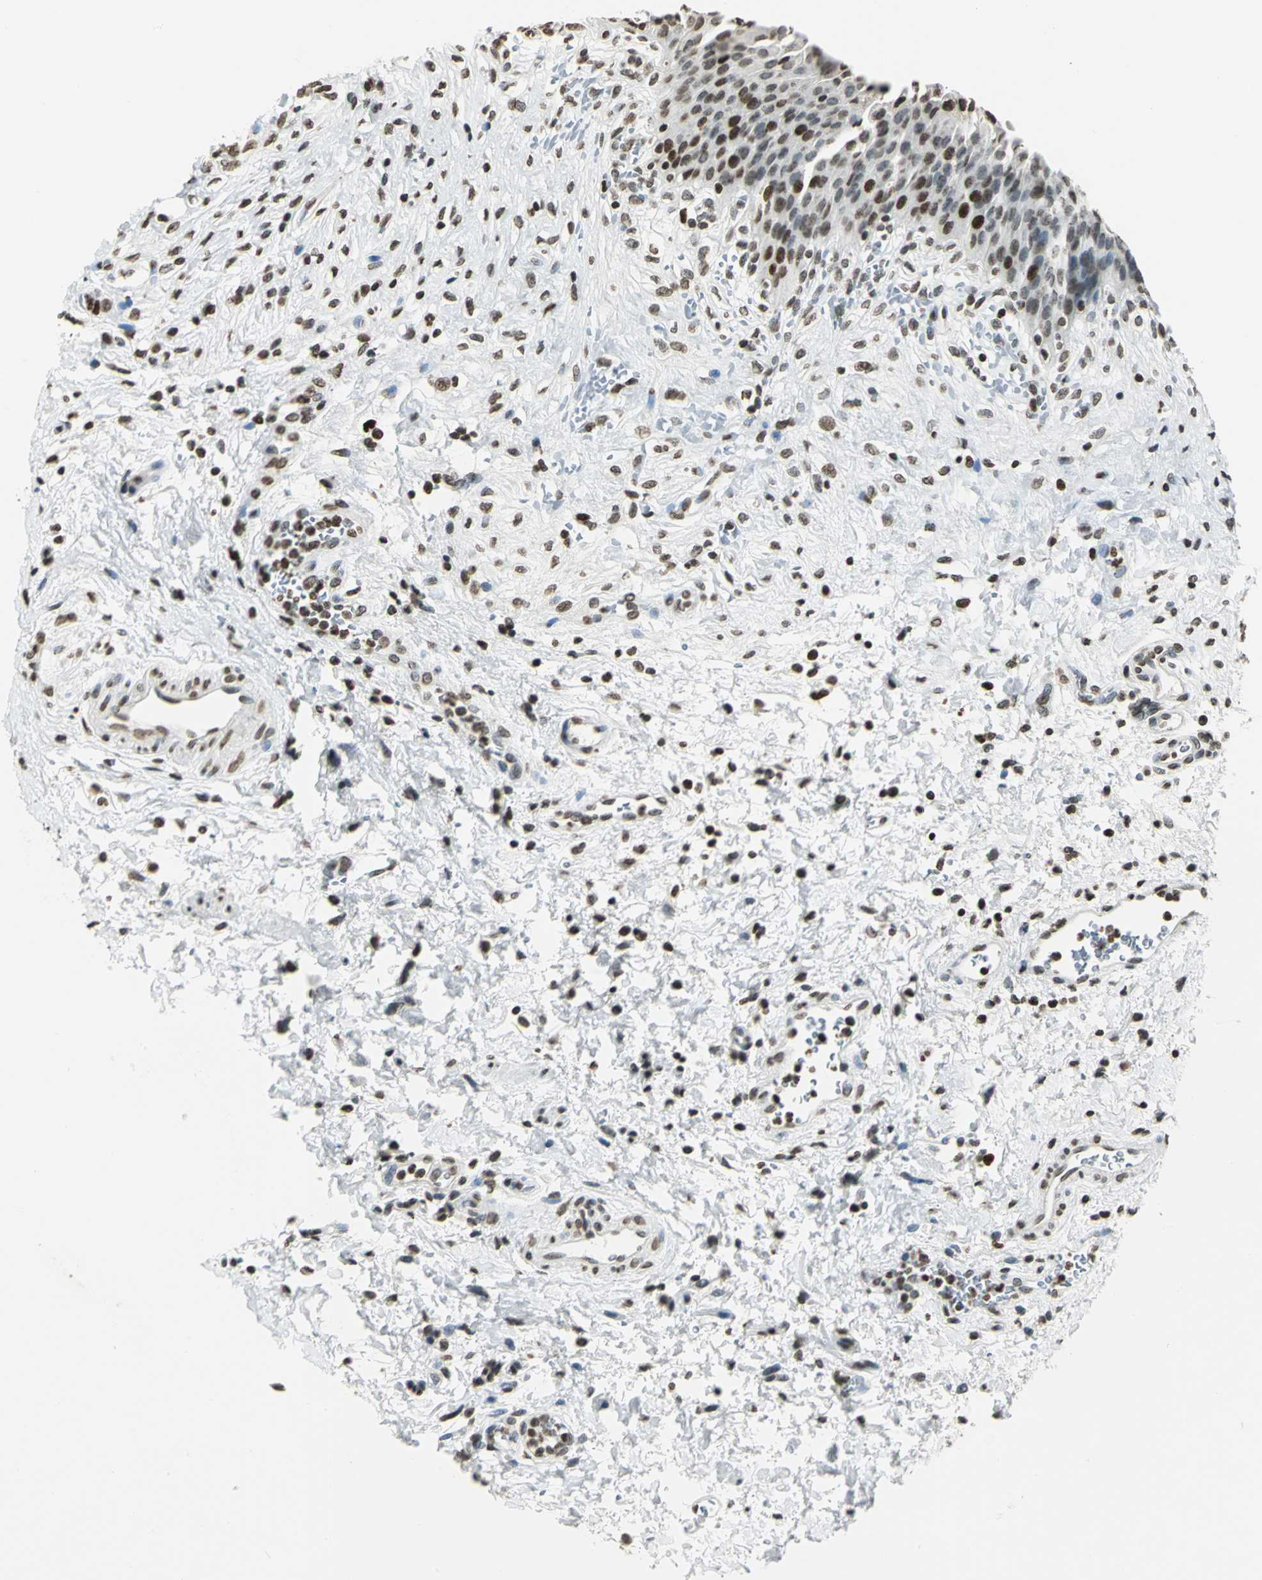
{"staining": {"intensity": "strong", "quantity": ">75%", "location": "nuclear"}, "tissue": "urinary bladder", "cell_type": "Urothelial cells", "image_type": "normal", "snomed": [{"axis": "morphology", "description": "Normal tissue, NOS"}, {"axis": "morphology", "description": "Dysplasia, NOS"}, {"axis": "topography", "description": "Urinary bladder"}], "caption": "This is an image of immunohistochemistry (IHC) staining of unremarkable urinary bladder, which shows strong positivity in the nuclear of urothelial cells.", "gene": "MCM4", "patient": {"sex": "male", "age": 35}}